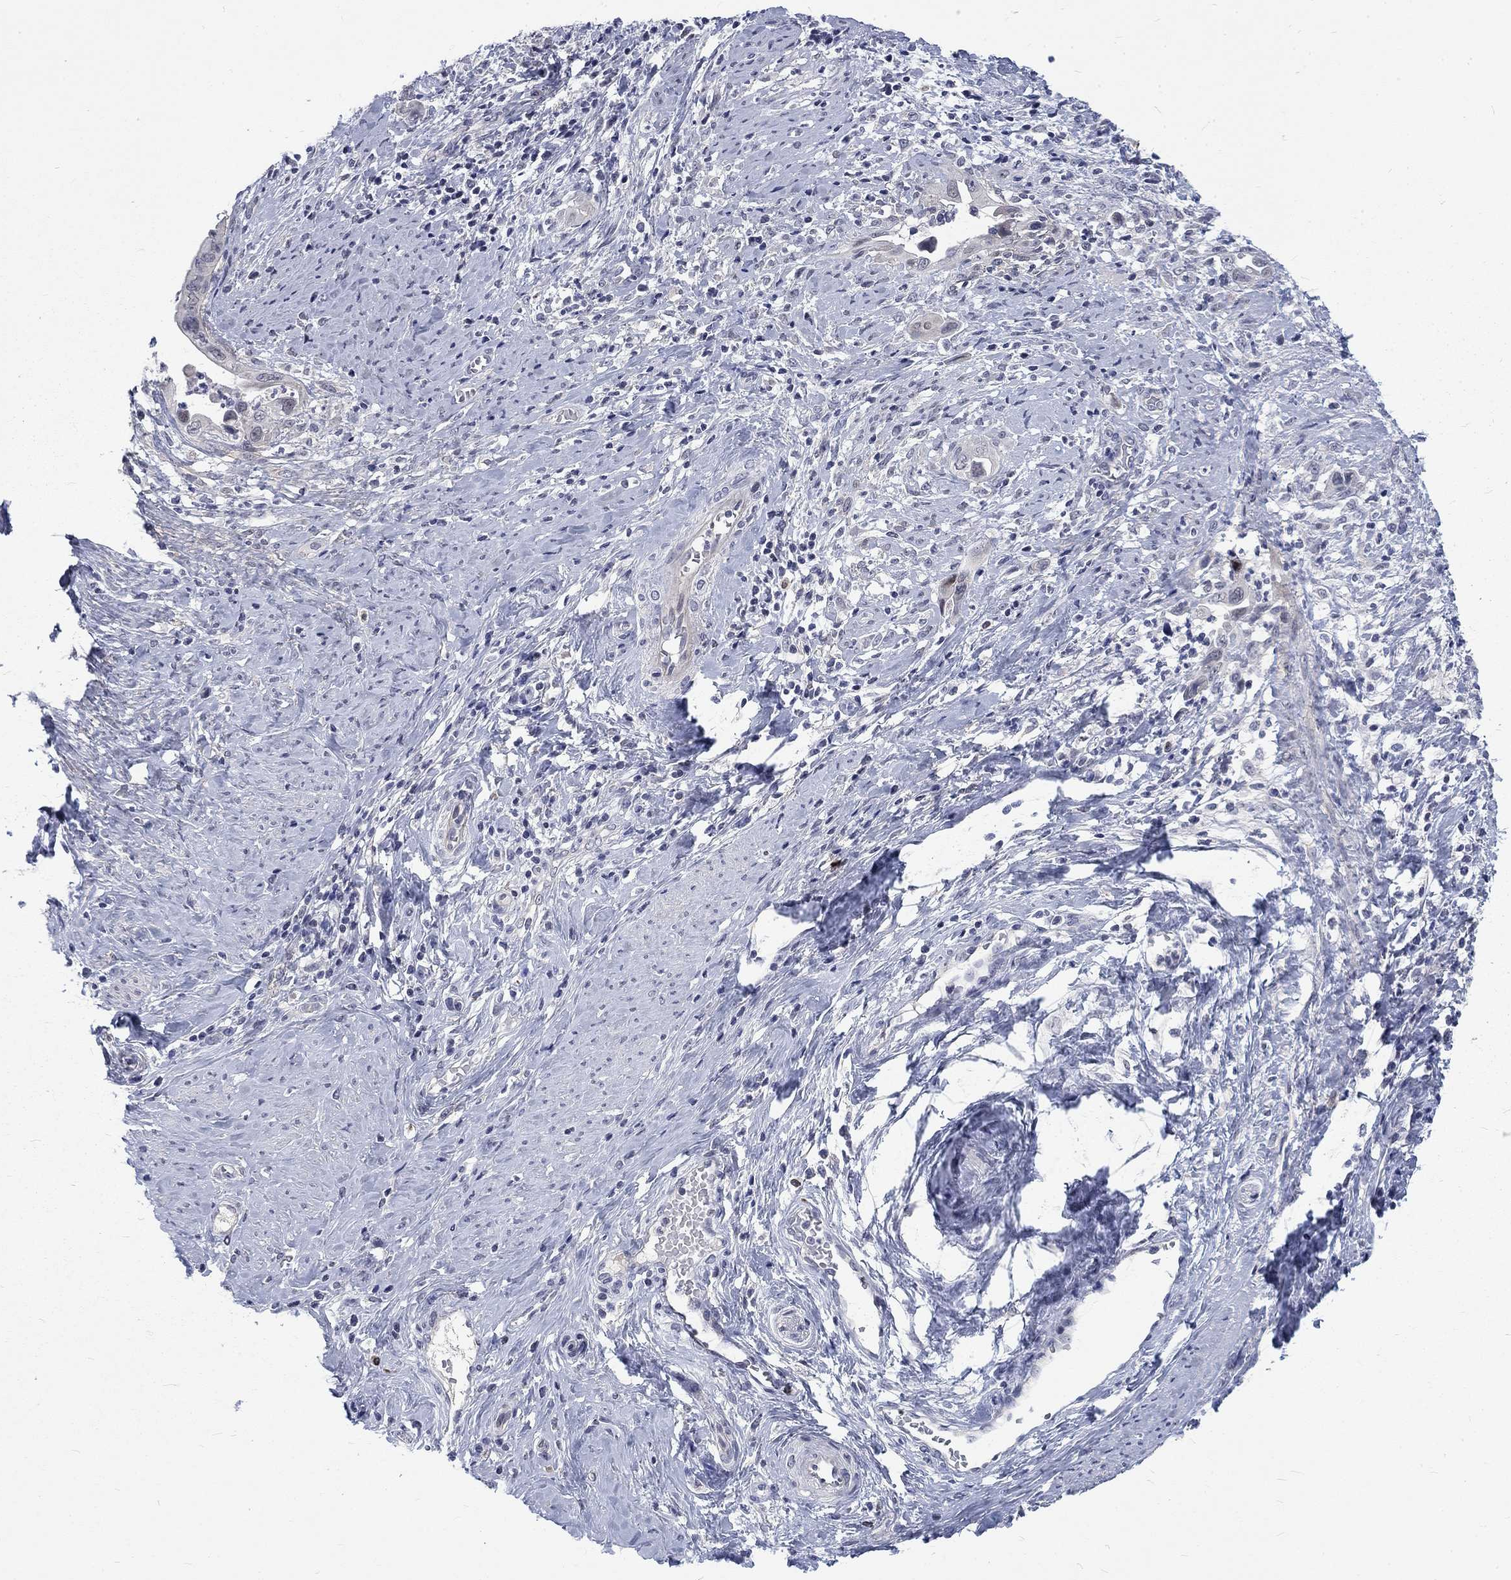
{"staining": {"intensity": "negative", "quantity": "none", "location": "none"}, "tissue": "cervical cancer", "cell_type": "Tumor cells", "image_type": "cancer", "snomed": [{"axis": "morphology", "description": "Adenocarcinoma, NOS"}, {"axis": "topography", "description": "Cervix"}], "caption": "DAB (3,3'-diaminobenzidine) immunohistochemical staining of human cervical cancer shows no significant positivity in tumor cells.", "gene": "PHKA1", "patient": {"sex": "female", "age": 42}}